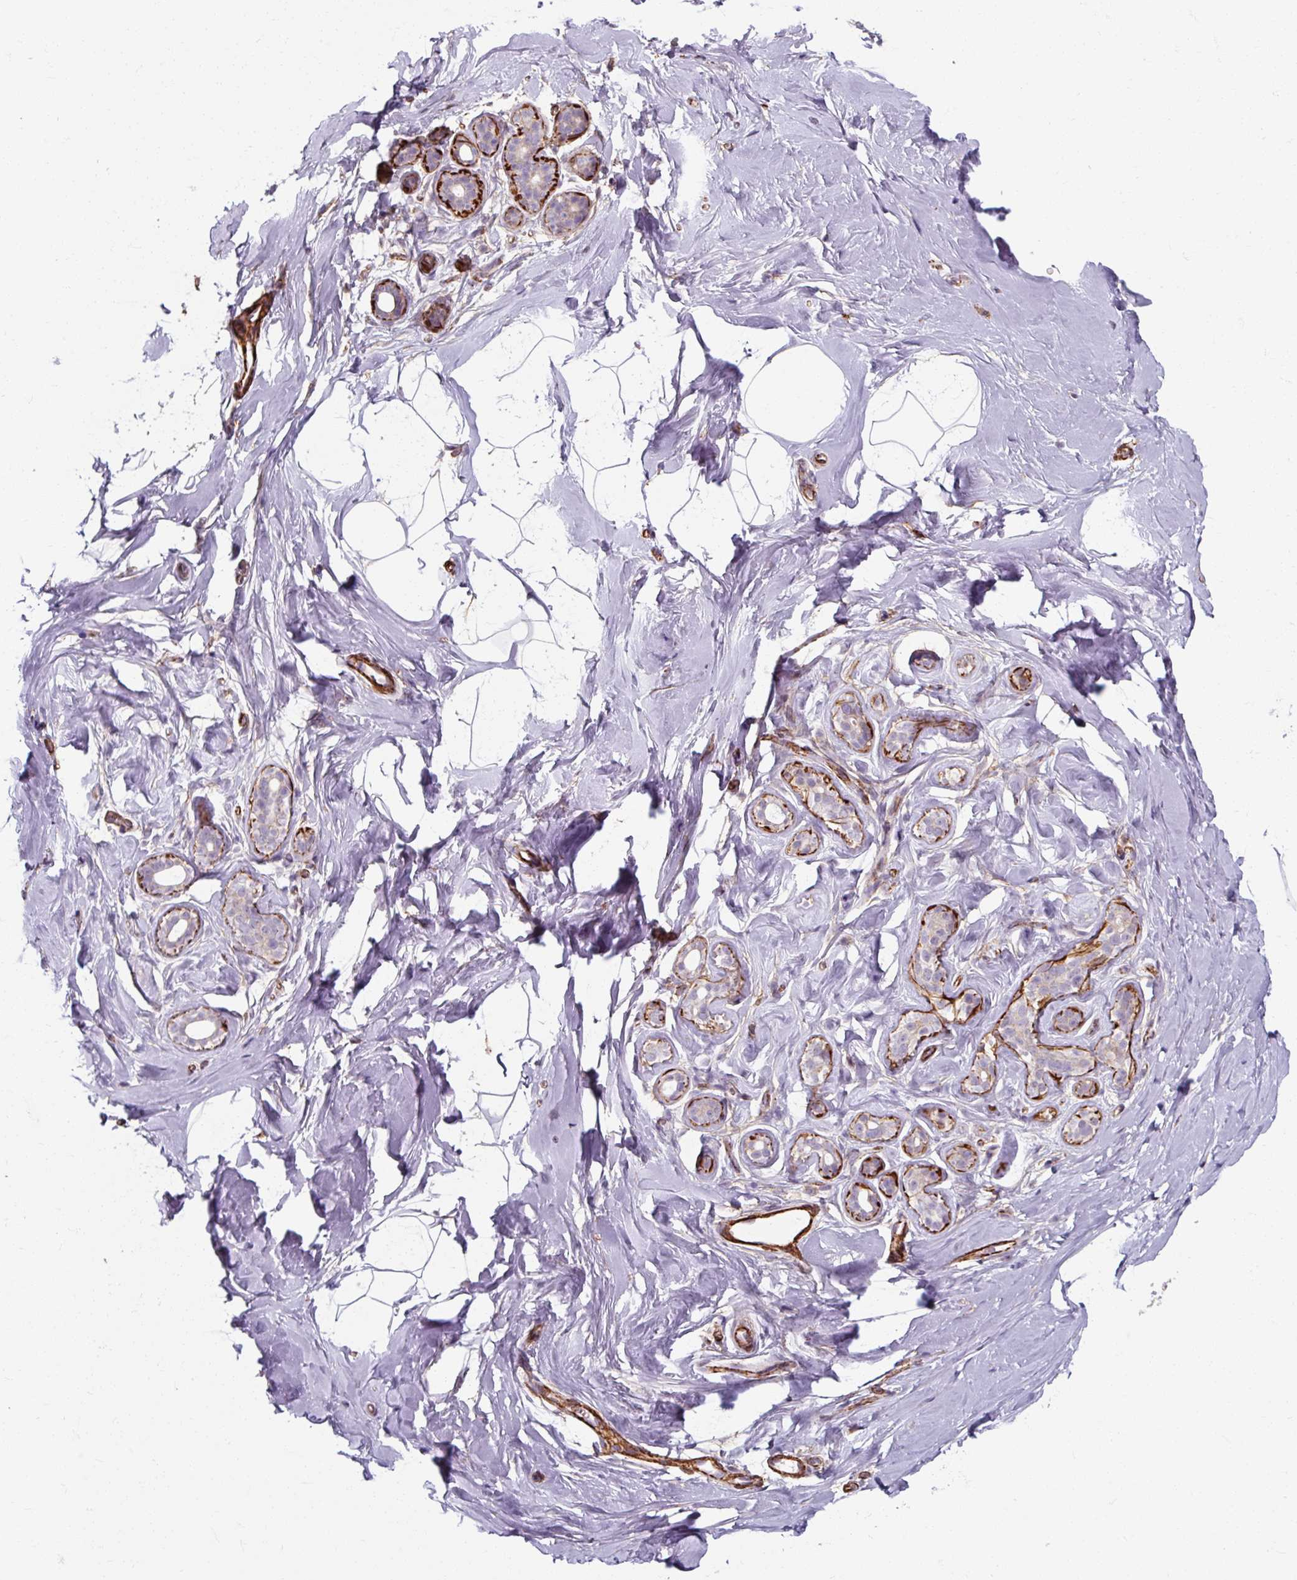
{"staining": {"intensity": "negative", "quantity": "none", "location": "none"}, "tissue": "breast", "cell_type": "Adipocytes", "image_type": "normal", "snomed": [{"axis": "morphology", "description": "Normal tissue, NOS"}, {"axis": "topography", "description": "Breast"}], "caption": "Adipocytes show no significant protein positivity in normal breast. (DAB immunohistochemistry (IHC) with hematoxylin counter stain).", "gene": "MRPS5", "patient": {"sex": "female", "age": 32}}